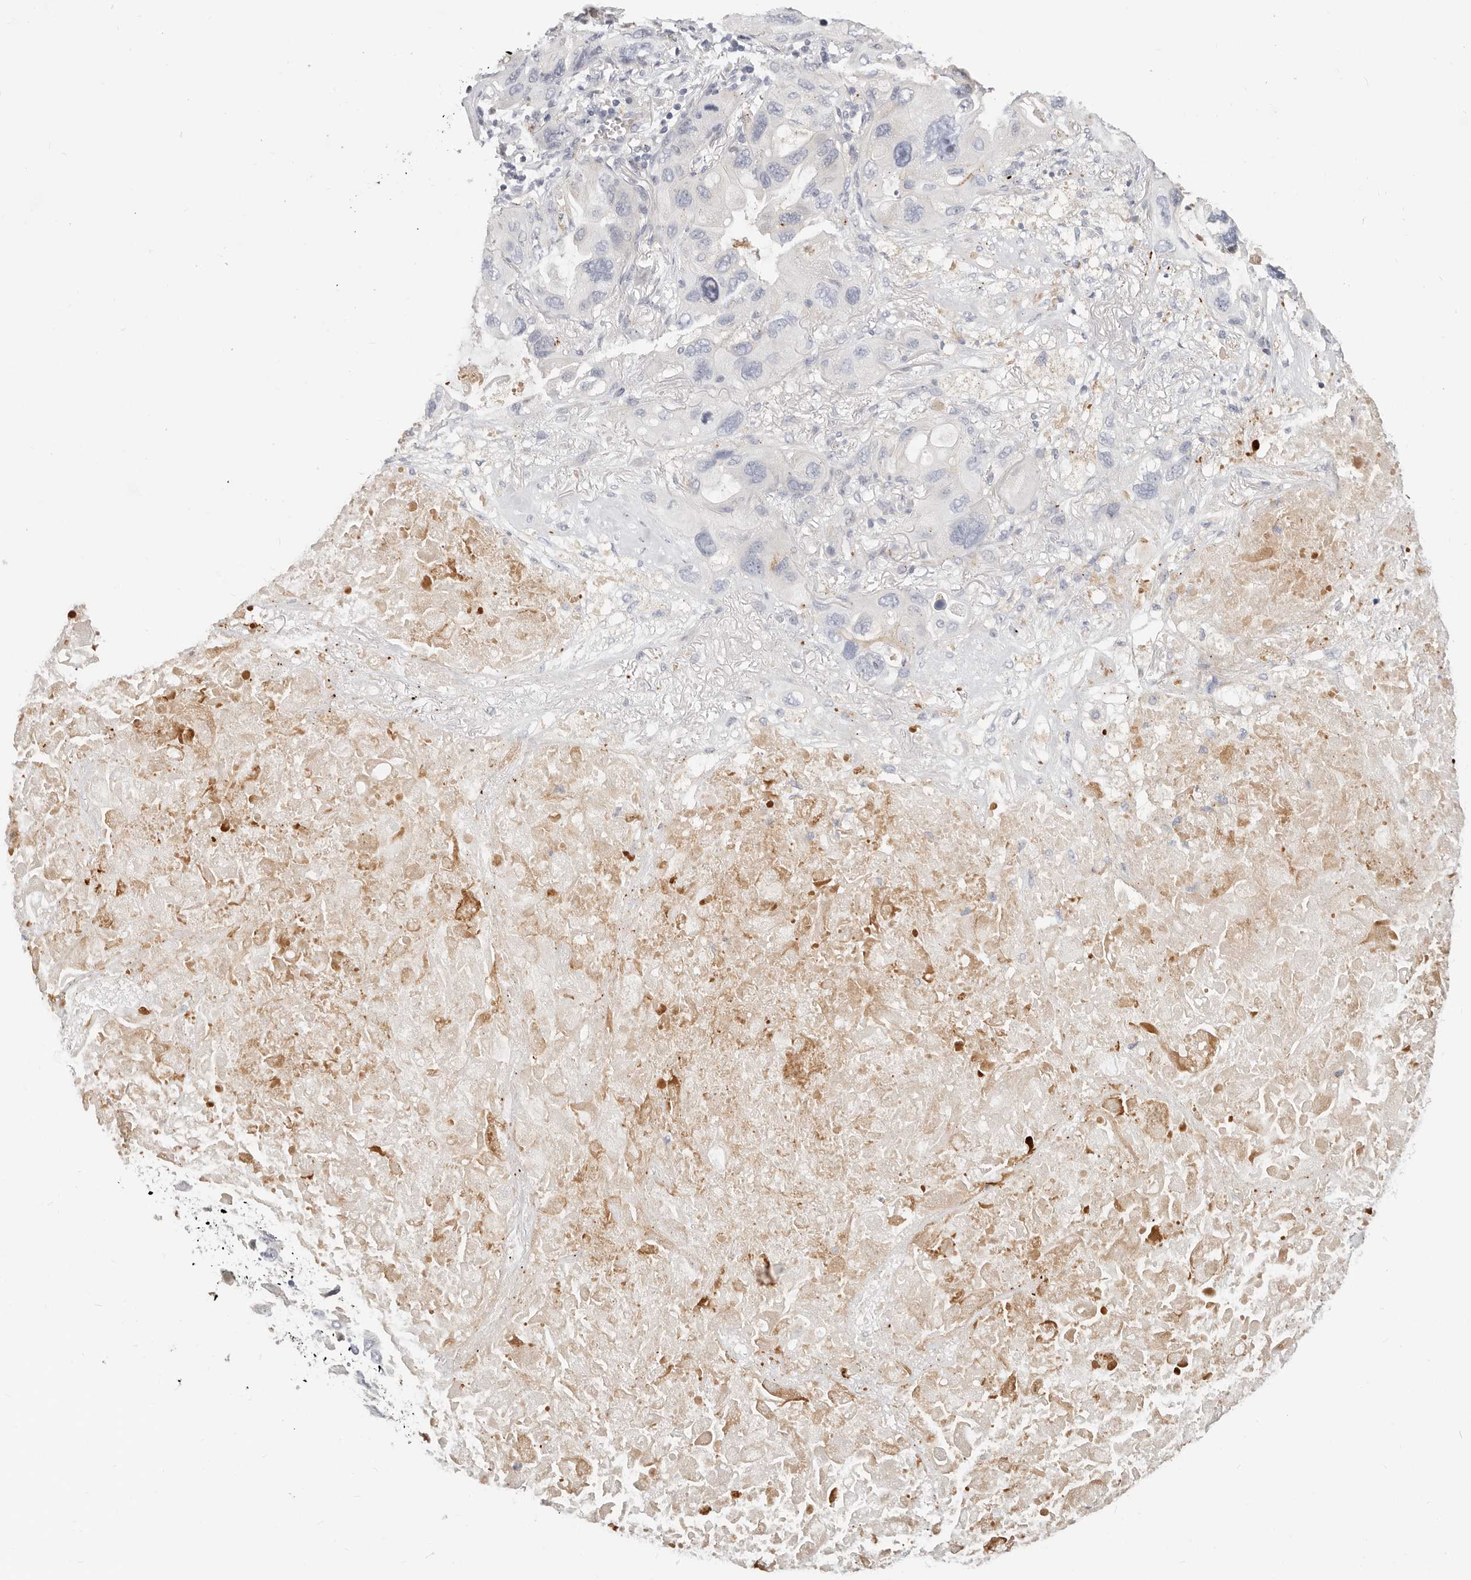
{"staining": {"intensity": "negative", "quantity": "none", "location": "none"}, "tissue": "lung cancer", "cell_type": "Tumor cells", "image_type": "cancer", "snomed": [{"axis": "morphology", "description": "Squamous cell carcinoma, NOS"}, {"axis": "topography", "description": "Lung"}], "caption": "Tumor cells show no significant positivity in lung cancer (squamous cell carcinoma).", "gene": "ZRANB1", "patient": {"sex": "female", "age": 73}}